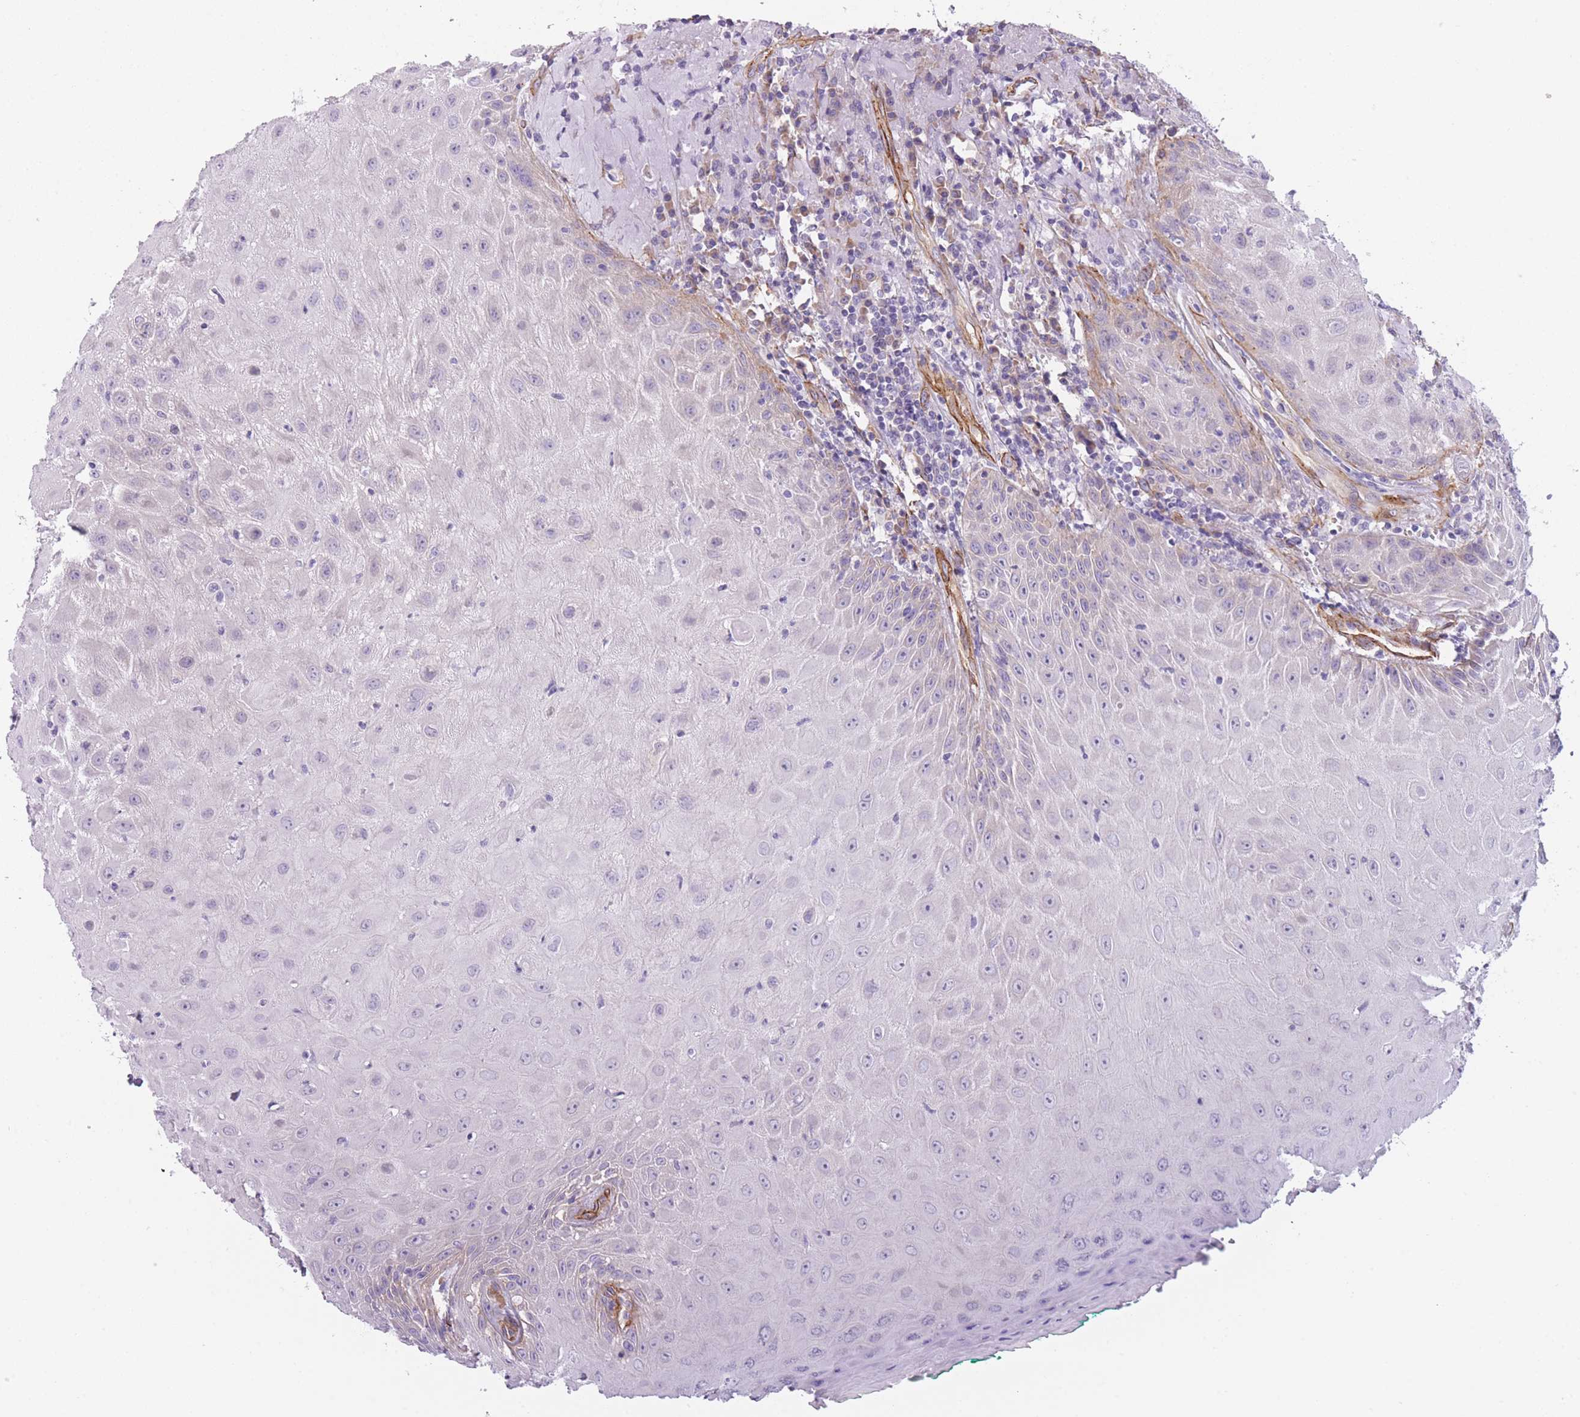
{"staining": {"intensity": "moderate", "quantity": "<25%", "location": "cytoplasmic/membranous"}, "tissue": "head and neck cancer", "cell_type": "Tumor cells", "image_type": "cancer", "snomed": [{"axis": "morphology", "description": "Normal tissue, NOS"}, {"axis": "morphology", "description": "Squamous cell carcinoma, NOS"}, {"axis": "topography", "description": "Oral tissue"}, {"axis": "topography", "description": "Head-Neck"}], "caption": "IHC histopathology image of squamous cell carcinoma (head and neck) stained for a protein (brown), which exhibits low levels of moderate cytoplasmic/membranous staining in about <25% of tumor cells.", "gene": "OR6B3", "patient": {"sex": "female", "age": 70}}